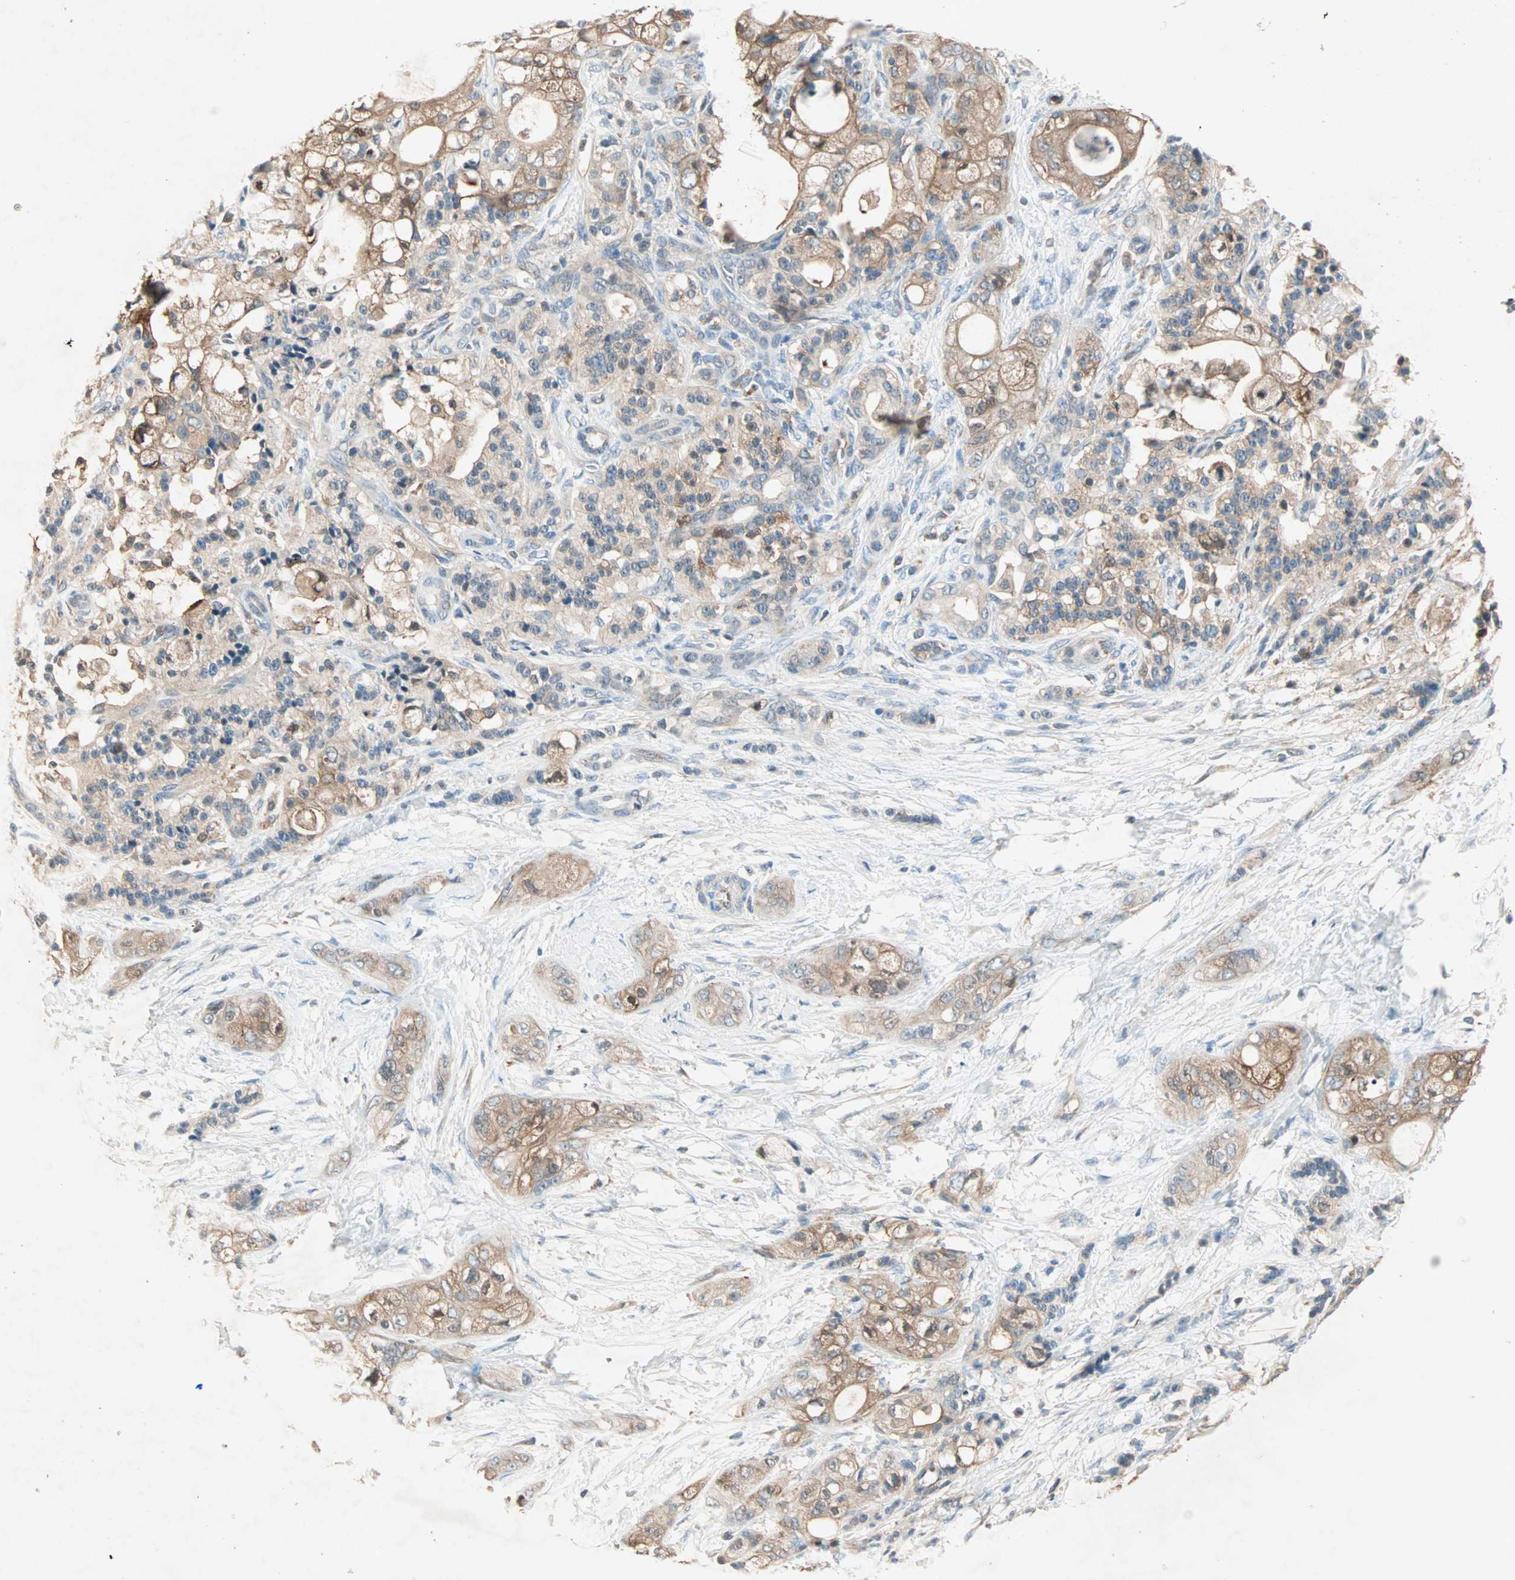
{"staining": {"intensity": "moderate", "quantity": ">75%", "location": "cytoplasmic/membranous"}, "tissue": "pancreatic cancer", "cell_type": "Tumor cells", "image_type": "cancer", "snomed": [{"axis": "morphology", "description": "Adenocarcinoma, NOS"}, {"axis": "topography", "description": "Pancreas"}], "caption": "This image shows pancreatic cancer (adenocarcinoma) stained with immunohistochemistry (IHC) to label a protein in brown. The cytoplasmic/membranous of tumor cells show moderate positivity for the protein. Nuclei are counter-stained blue.", "gene": "TEC", "patient": {"sex": "male", "age": 70}}